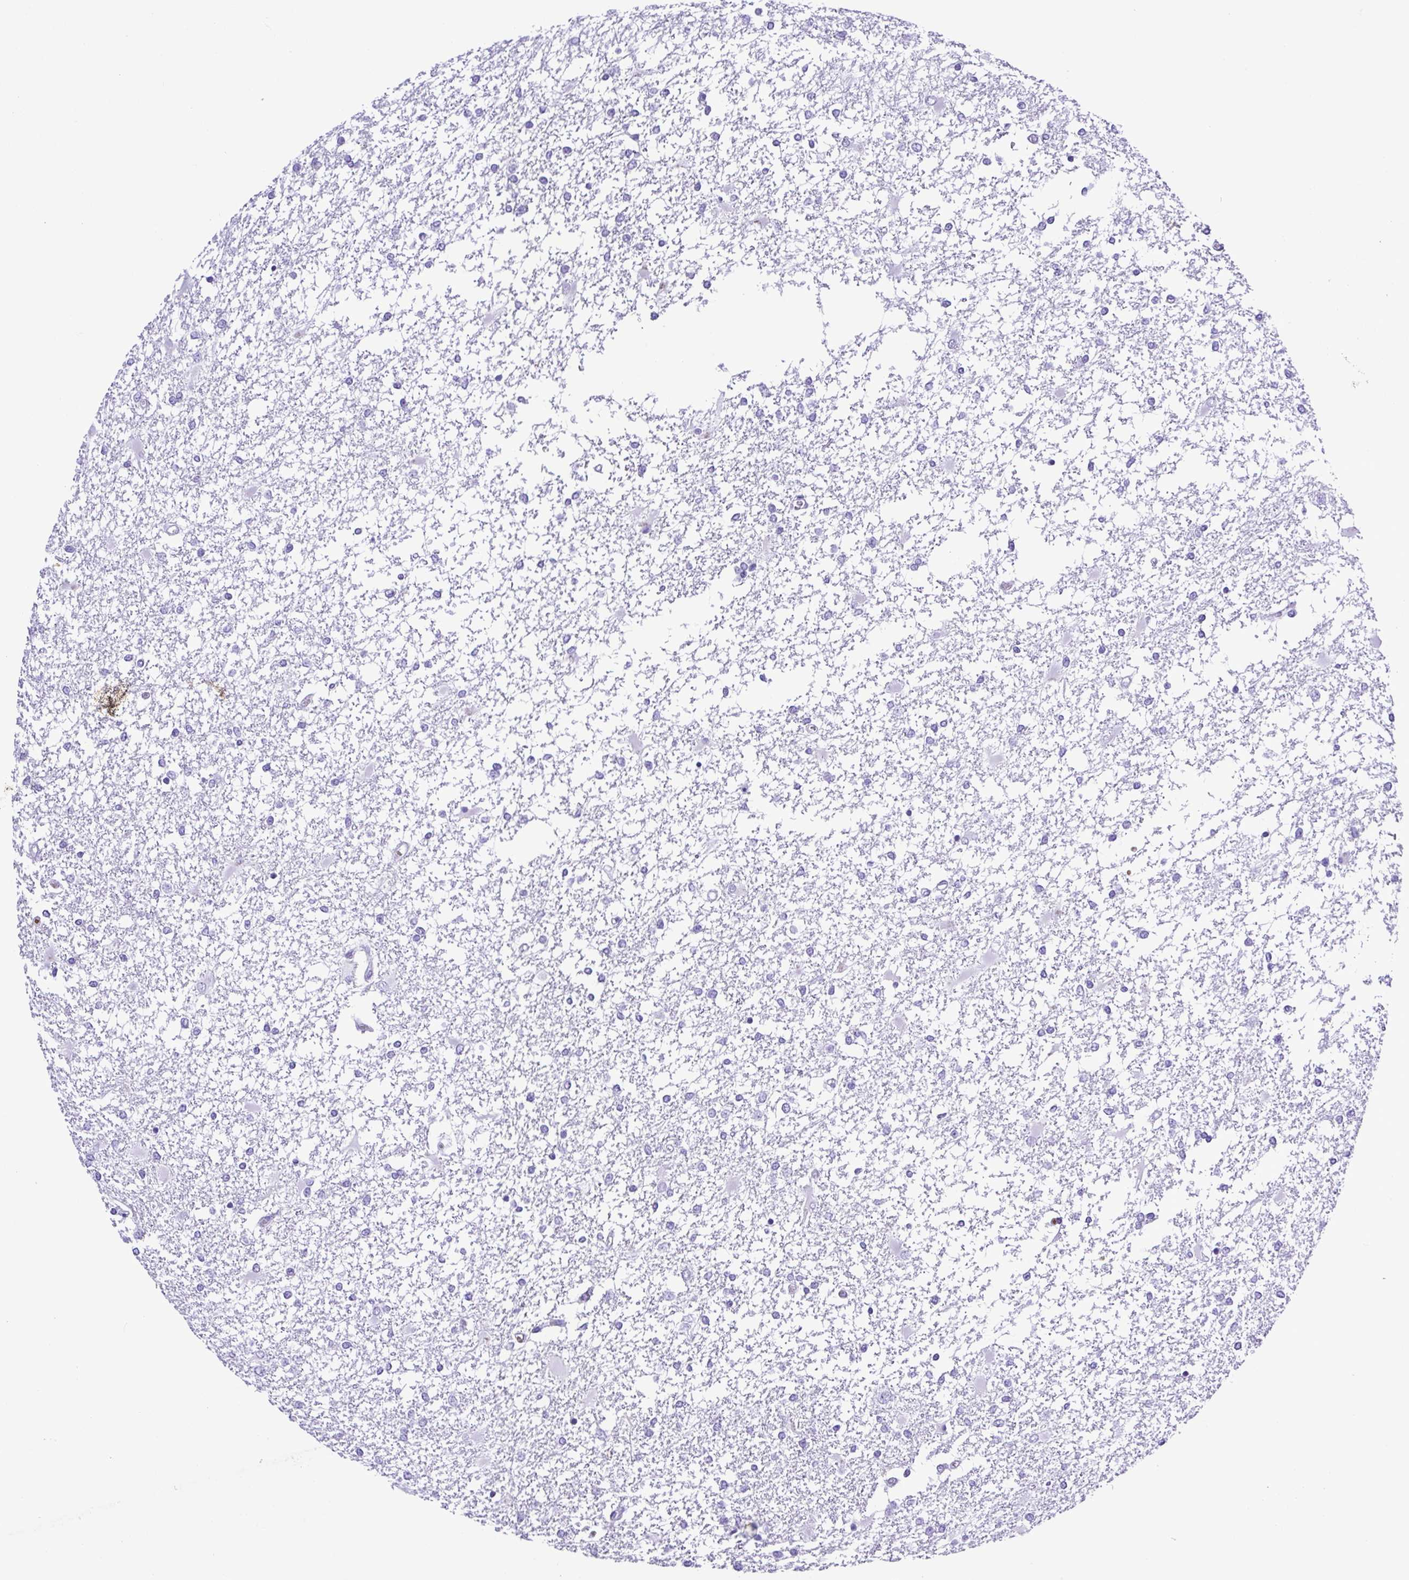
{"staining": {"intensity": "negative", "quantity": "none", "location": "none"}, "tissue": "glioma", "cell_type": "Tumor cells", "image_type": "cancer", "snomed": [{"axis": "morphology", "description": "Glioma, malignant, High grade"}, {"axis": "topography", "description": "Cerebral cortex"}], "caption": "The image reveals no staining of tumor cells in glioma.", "gene": "SYT1", "patient": {"sex": "male", "age": 79}}